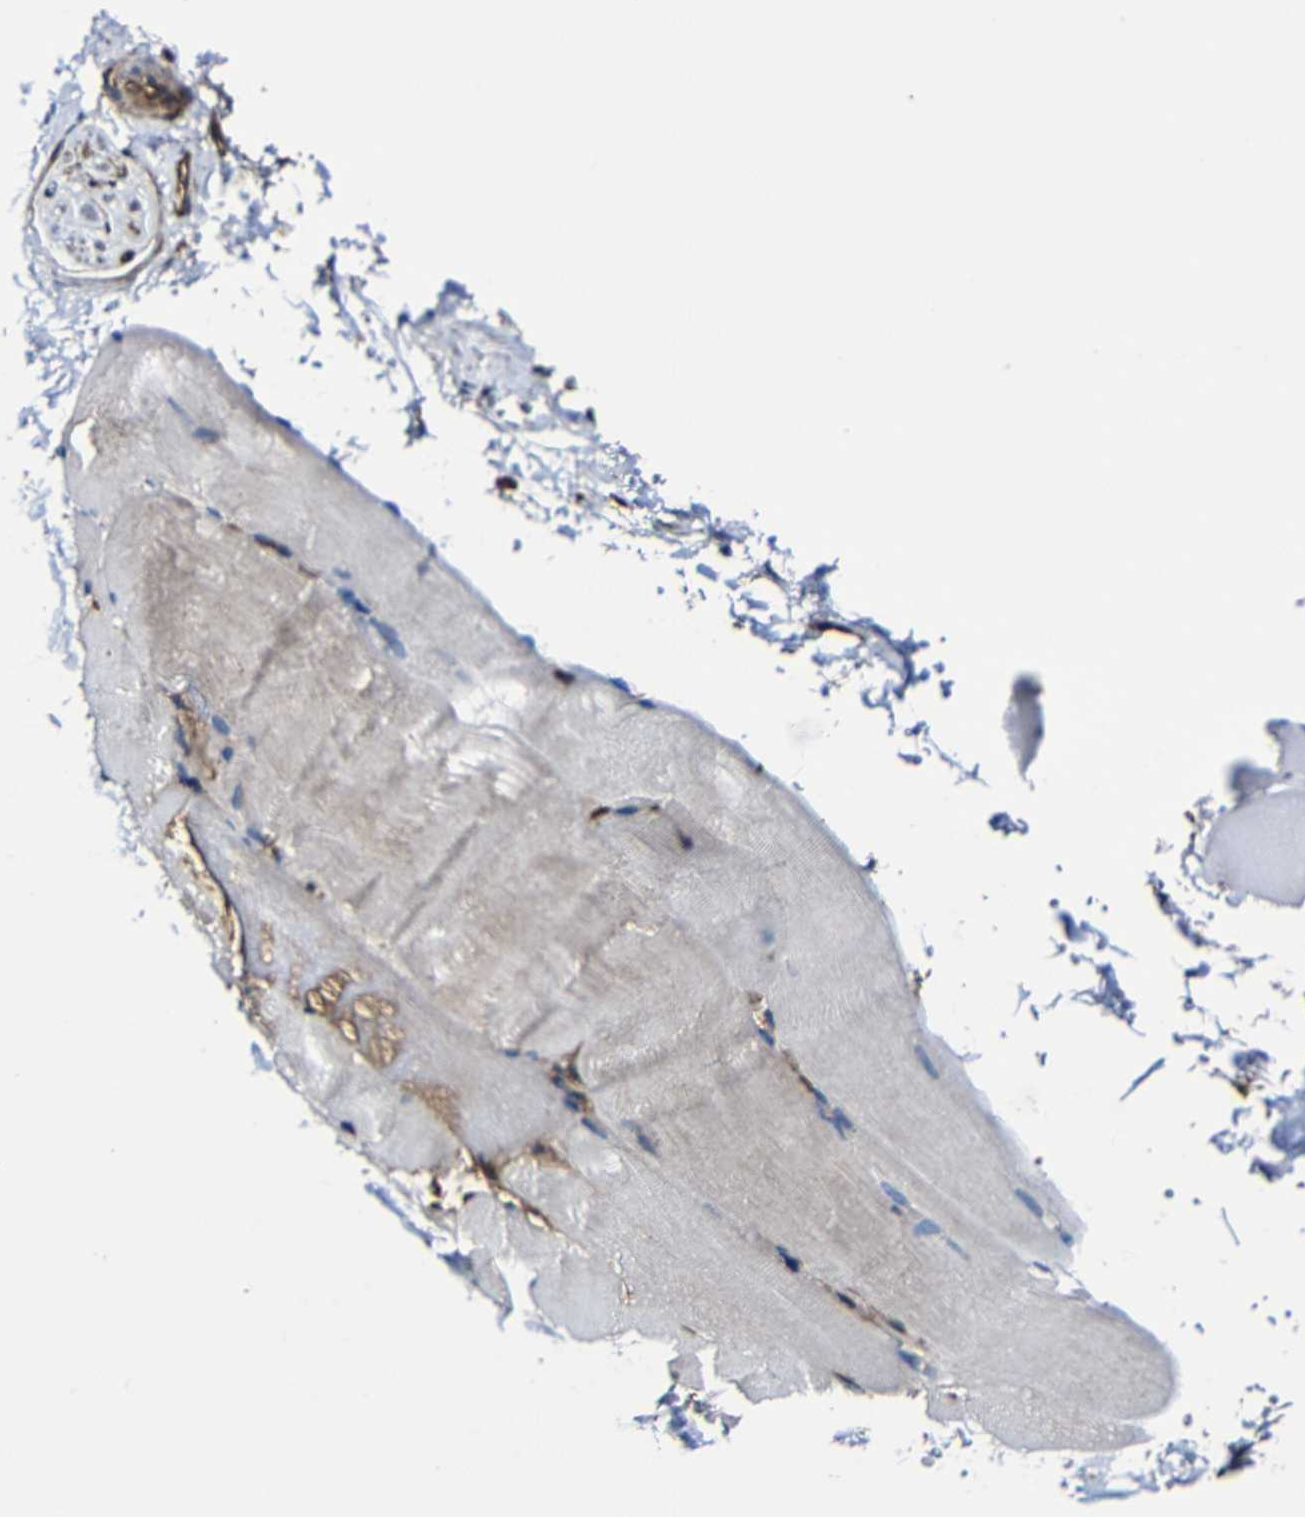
{"staining": {"intensity": "weak", "quantity": "<25%", "location": "cytoplasmic/membranous"}, "tissue": "skeletal muscle", "cell_type": "Myocytes", "image_type": "normal", "snomed": [{"axis": "morphology", "description": "Normal tissue, NOS"}, {"axis": "topography", "description": "Skin"}, {"axis": "topography", "description": "Skeletal muscle"}], "caption": "Protein analysis of normal skeletal muscle demonstrates no significant expression in myocytes.", "gene": "MSN", "patient": {"sex": "male", "age": 83}}